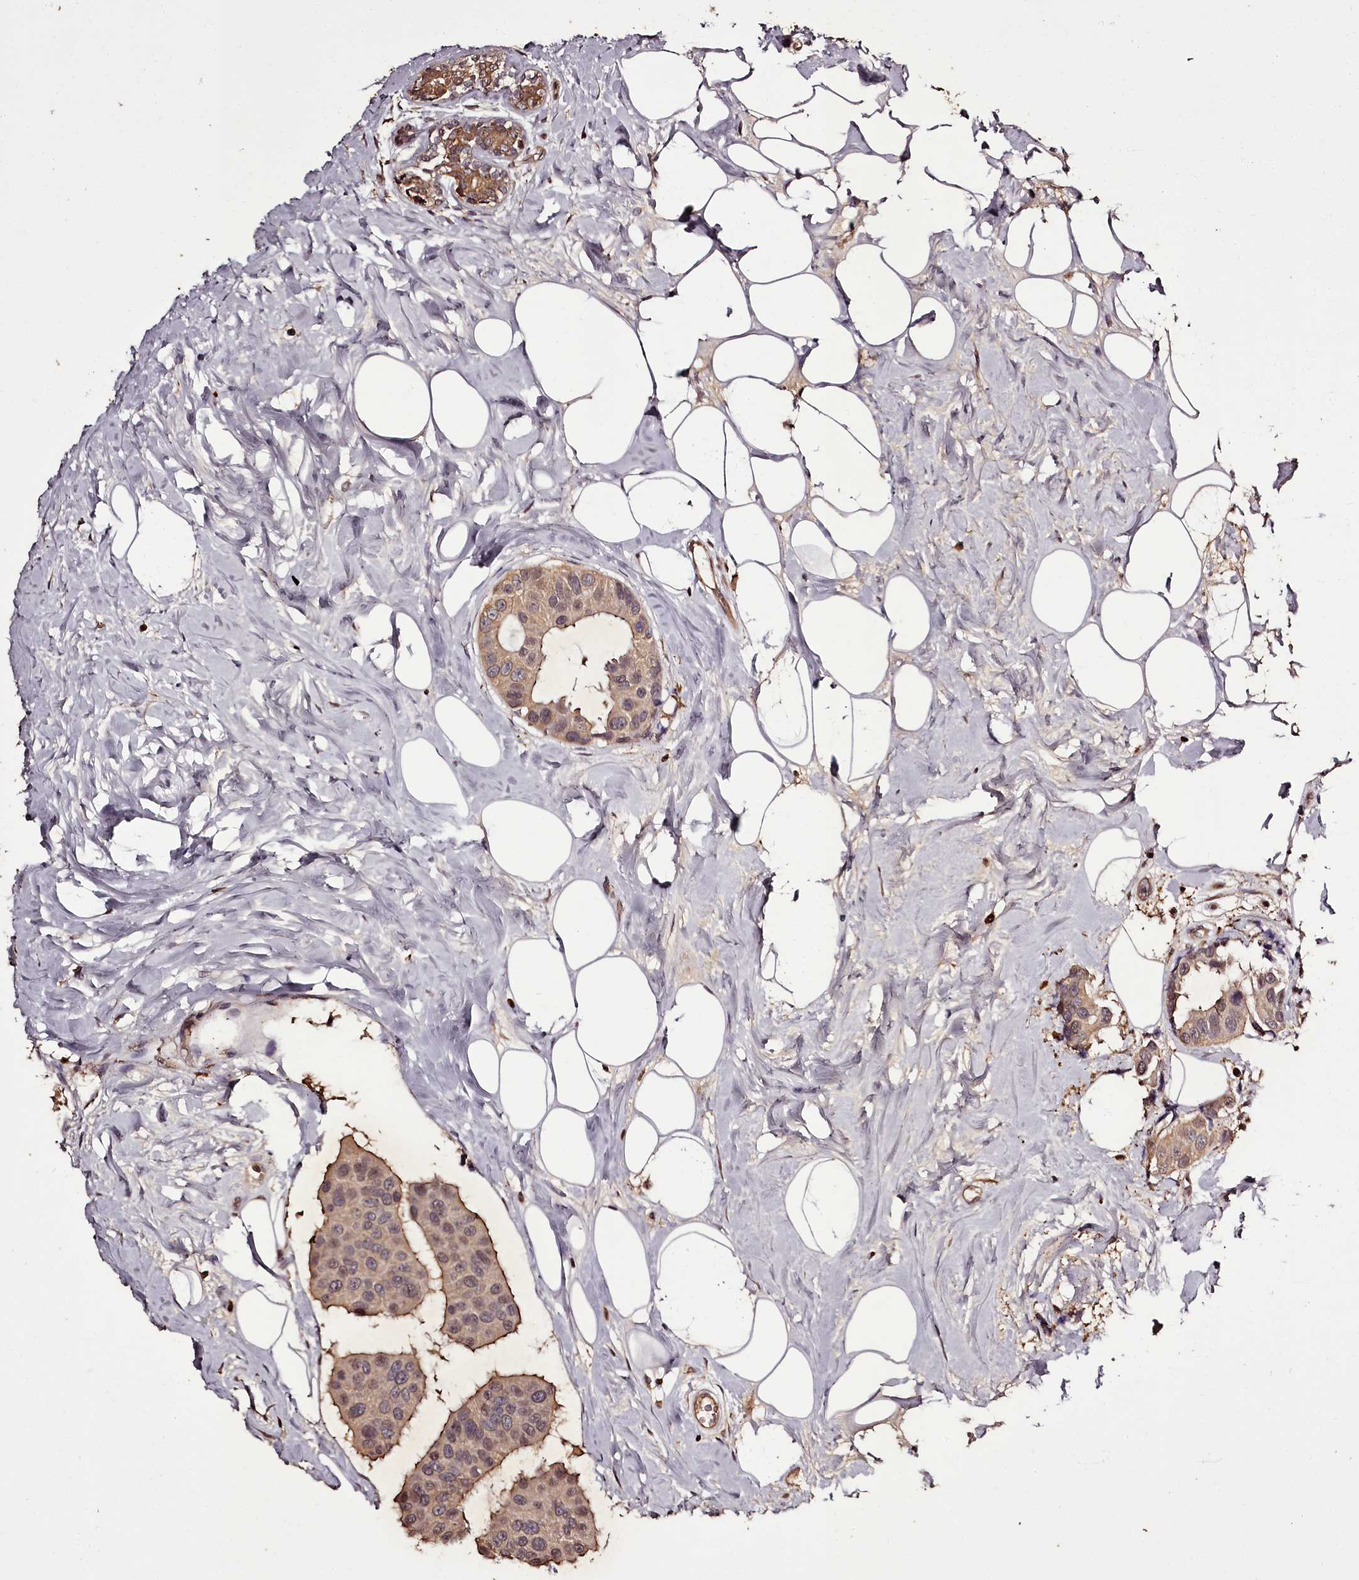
{"staining": {"intensity": "weak", "quantity": ">75%", "location": "cytoplasmic/membranous,nuclear"}, "tissue": "breast cancer", "cell_type": "Tumor cells", "image_type": "cancer", "snomed": [{"axis": "morphology", "description": "Normal tissue, NOS"}, {"axis": "morphology", "description": "Duct carcinoma"}, {"axis": "topography", "description": "Breast"}], "caption": "Tumor cells exhibit weak cytoplasmic/membranous and nuclear staining in about >75% of cells in infiltrating ductal carcinoma (breast).", "gene": "NPRL2", "patient": {"sex": "female", "age": 39}}